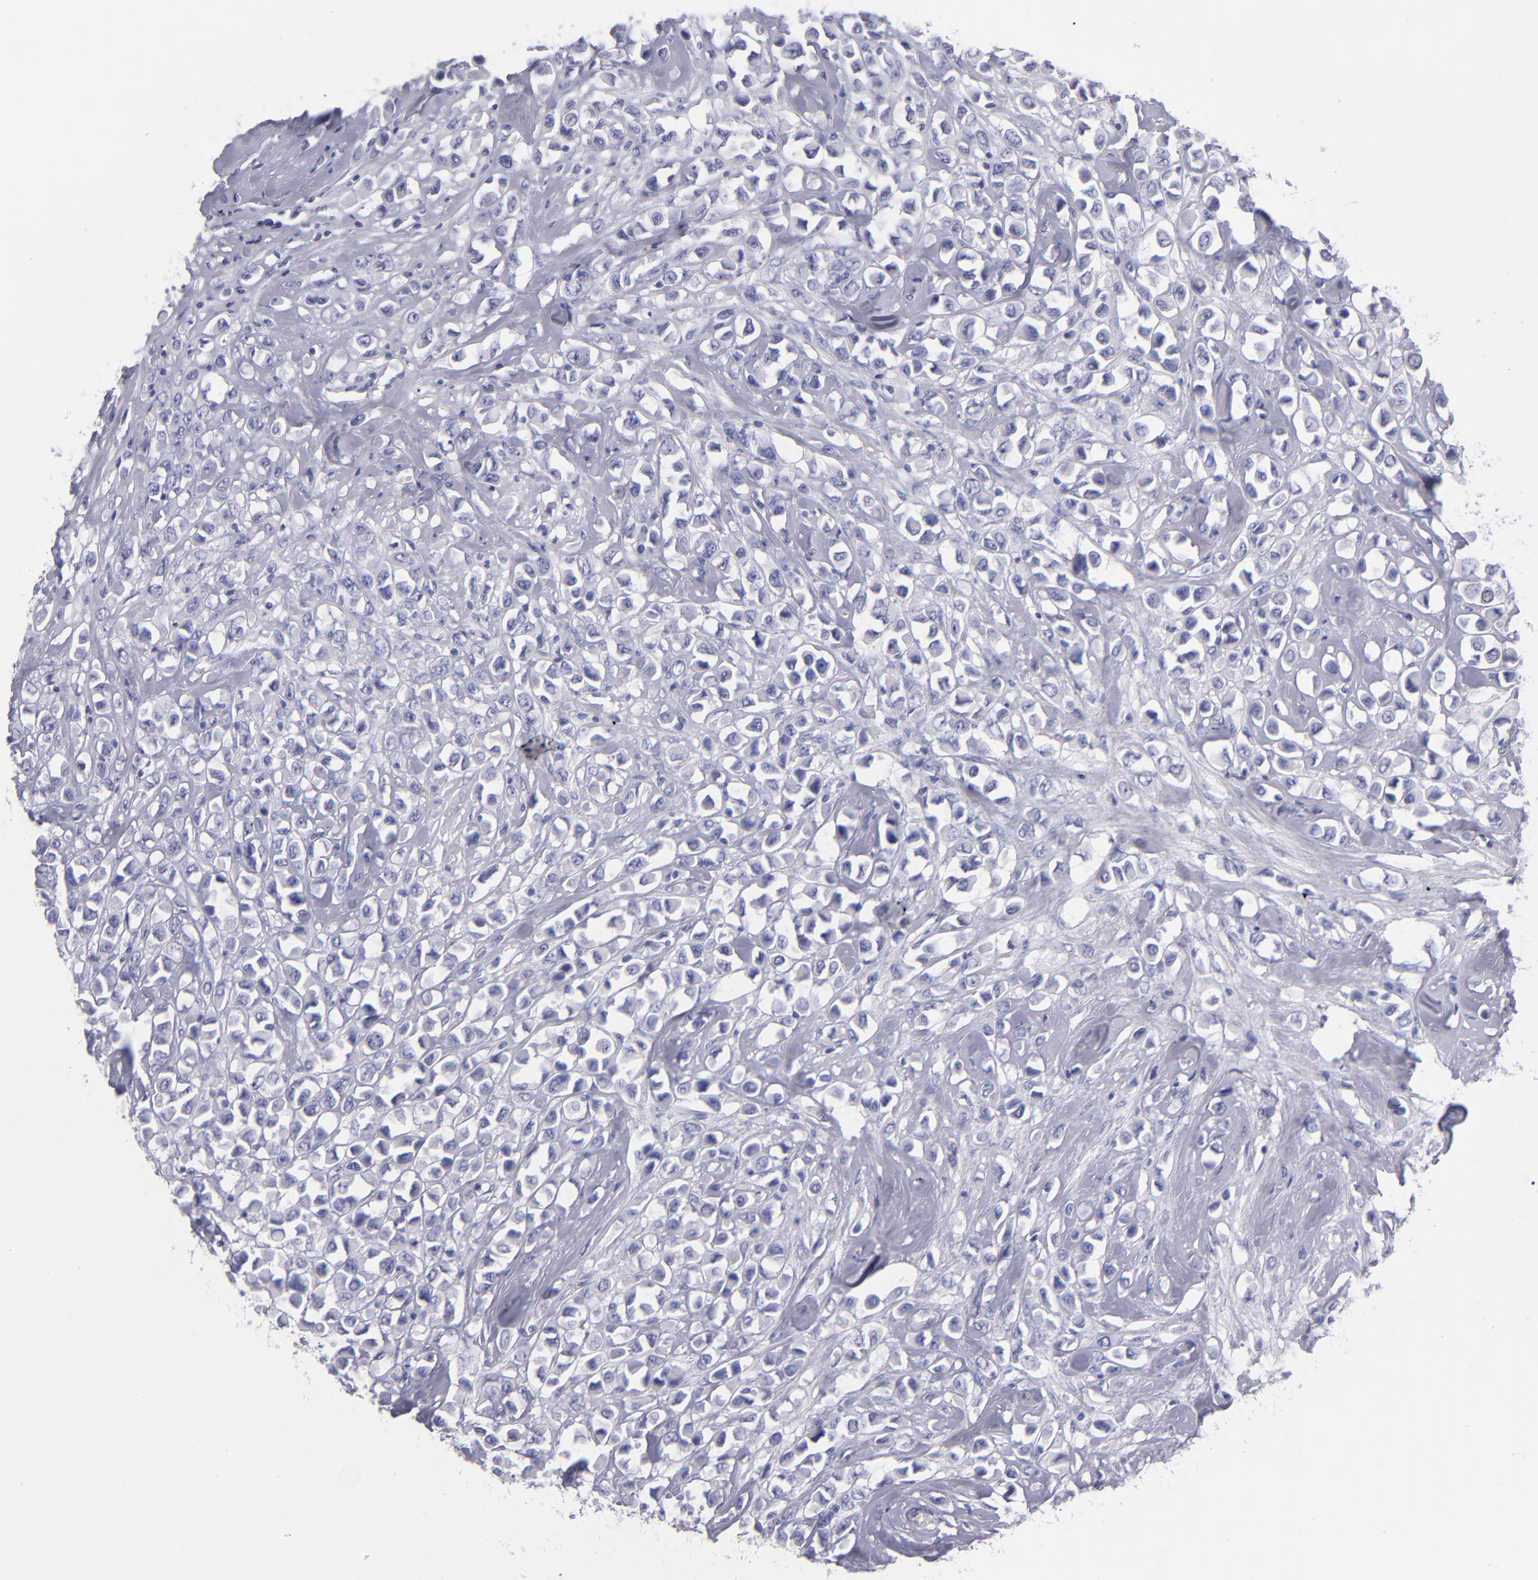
{"staining": {"intensity": "negative", "quantity": "none", "location": "none"}, "tissue": "breast cancer", "cell_type": "Tumor cells", "image_type": "cancer", "snomed": [{"axis": "morphology", "description": "Duct carcinoma"}, {"axis": "topography", "description": "Breast"}], "caption": "Tumor cells are negative for protein expression in human intraductal carcinoma (breast).", "gene": "MB", "patient": {"sex": "female", "age": 61}}